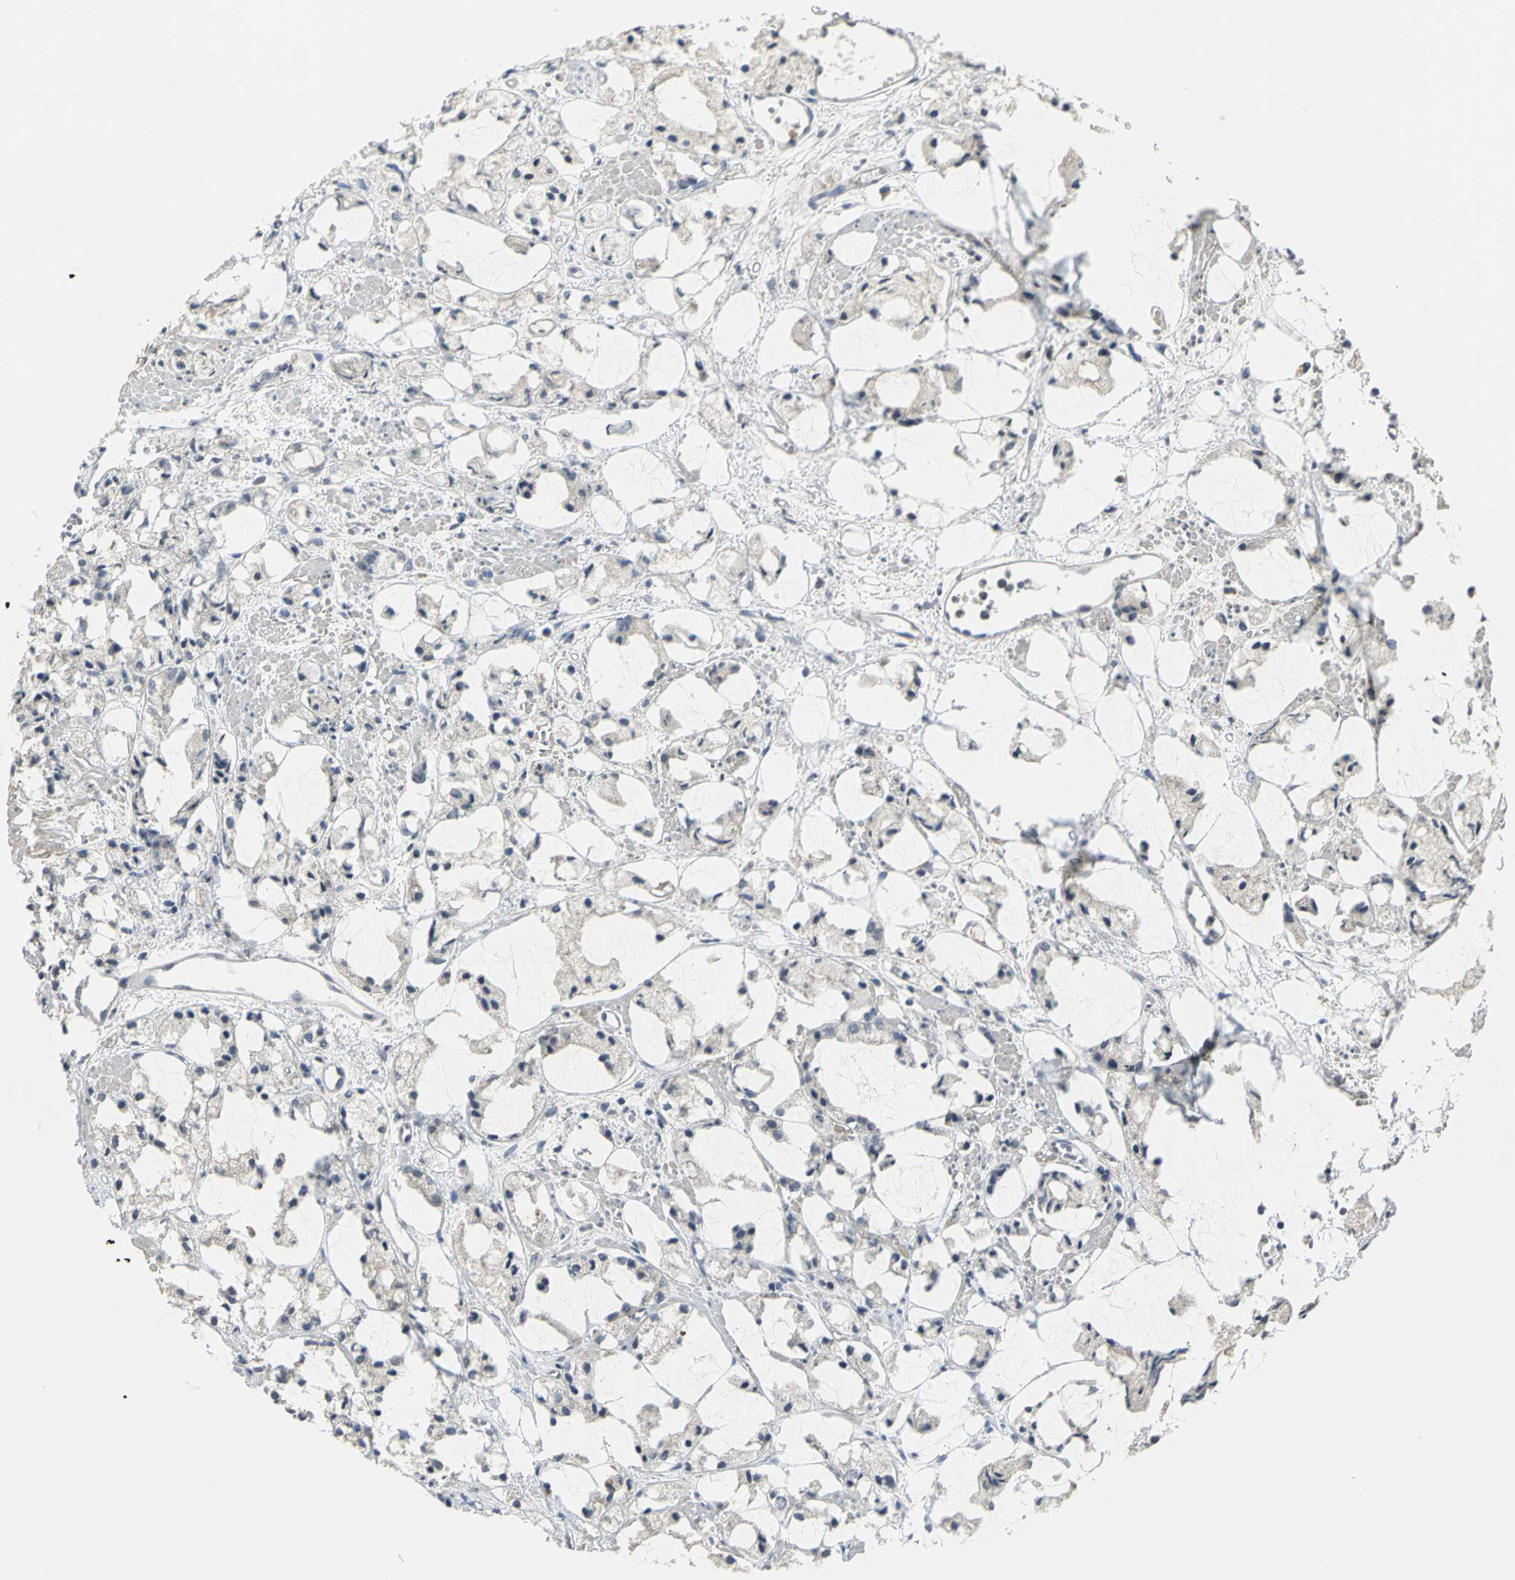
{"staining": {"intensity": "negative", "quantity": "none", "location": "none"}, "tissue": "prostate cancer", "cell_type": "Tumor cells", "image_type": "cancer", "snomed": [{"axis": "morphology", "description": "Adenocarcinoma, High grade"}, {"axis": "topography", "description": "Prostate"}], "caption": "This photomicrograph is of adenocarcinoma (high-grade) (prostate) stained with IHC to label a protein in brown with the nuclei are counter-stained blue. There is no positivity in tumor cells.", "gene": "MAPK8IP3", "patient": {"sex": "male", "age": 85}}